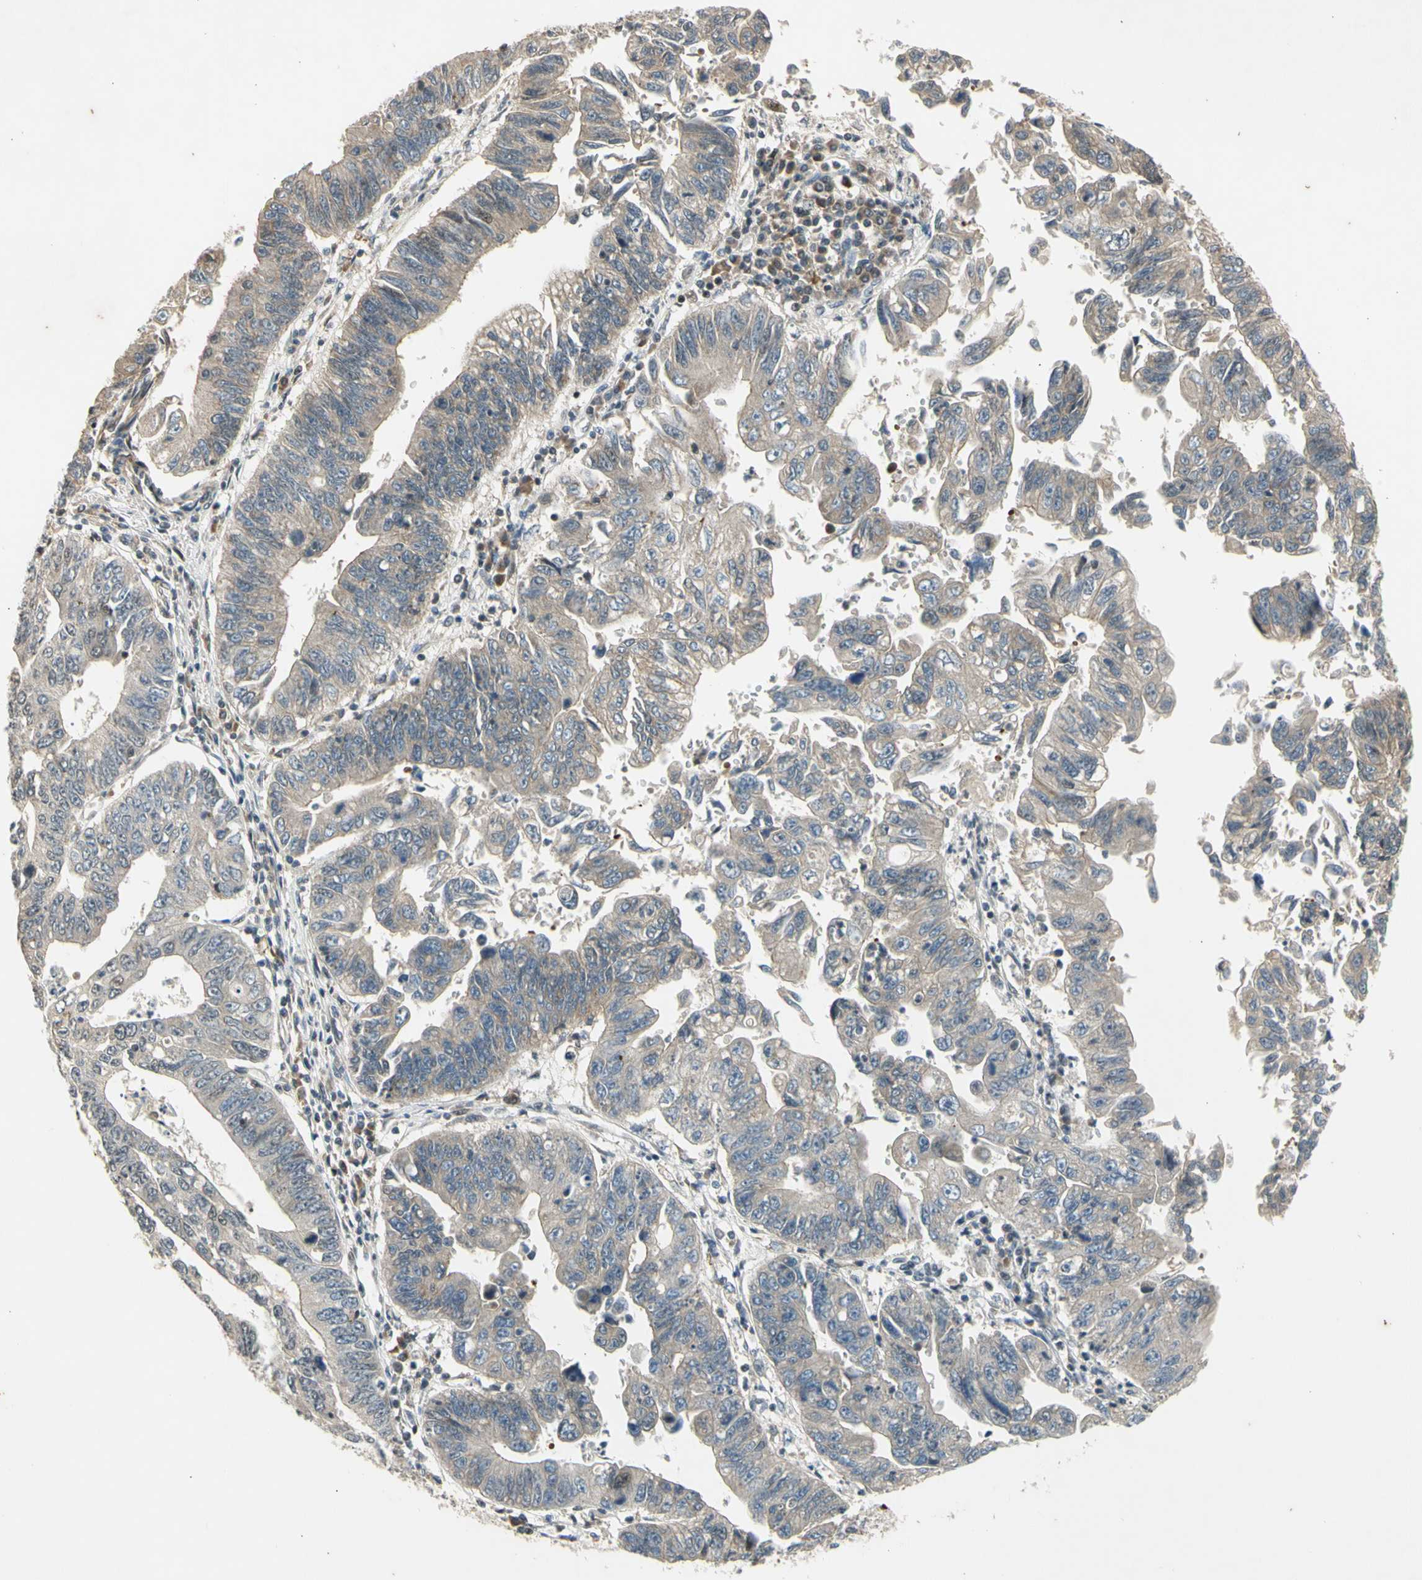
{"staining": {"intensity": "weak", "quantity": ">75%", "location": "cytoplasmic/membranous"}, "tissue": "stomach cancer", "cell_type": "Tumor cells", "image_type": "cancer", "snomed": [{"axis": "morphology", "description": "Adenocarcinoma, NOS"}, {"axis": "topography", "description": "Stomach"}], "caption": "This micrograph exhibits stomach cancer (adenocarcinoma) stained with immunohistochemistry (IHC) to label a protein in brown. The cytoplasmic/membranous of tumor cells show weak positivity for the protein. Nuclei are counter-stained blue.", "gene": "EFNB2", "patient": {"sex": "male", "age": 59}}